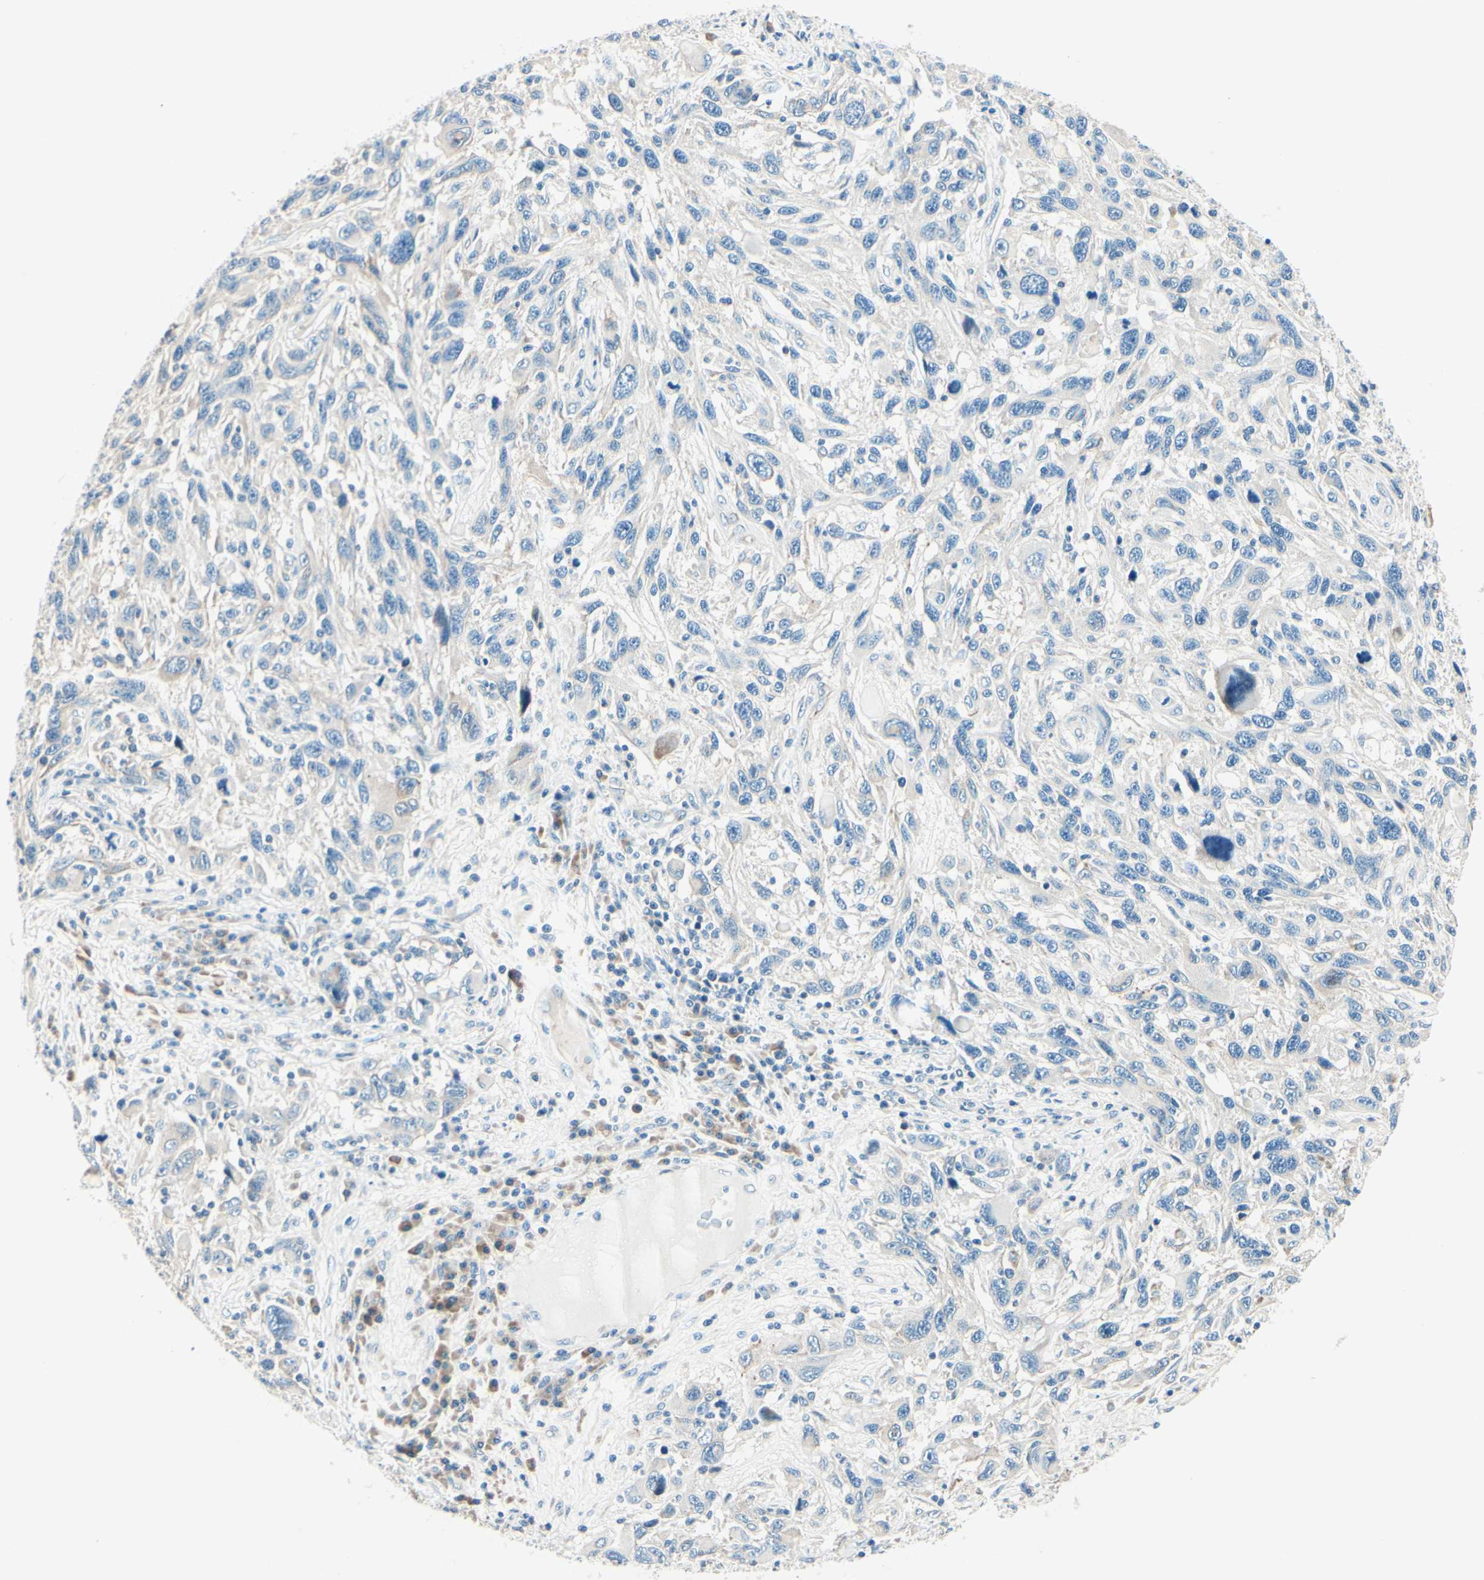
{"staining": {"intensity": "negative", "quantity": "none", "location": "none"}, "tissue": "melanoma", "cell_type": "Tumor cells", "image_type": "cancer", "snomed": [{"axis": "morphology", "description": "Malignant melanoma, NOS"}, {"axis": "topography", "description": "Skin"}], "caption": "Tumor cells show no significant protein expression in malignant melanoma. Brightfield microscopy of IHC stained with DAB (3,3'-diaminobenzidine) (brown) and hematoxylin (blue), captured at high magnification.", "gene": "TAOK2", "patient": {"sex": "male", "age": 53}}